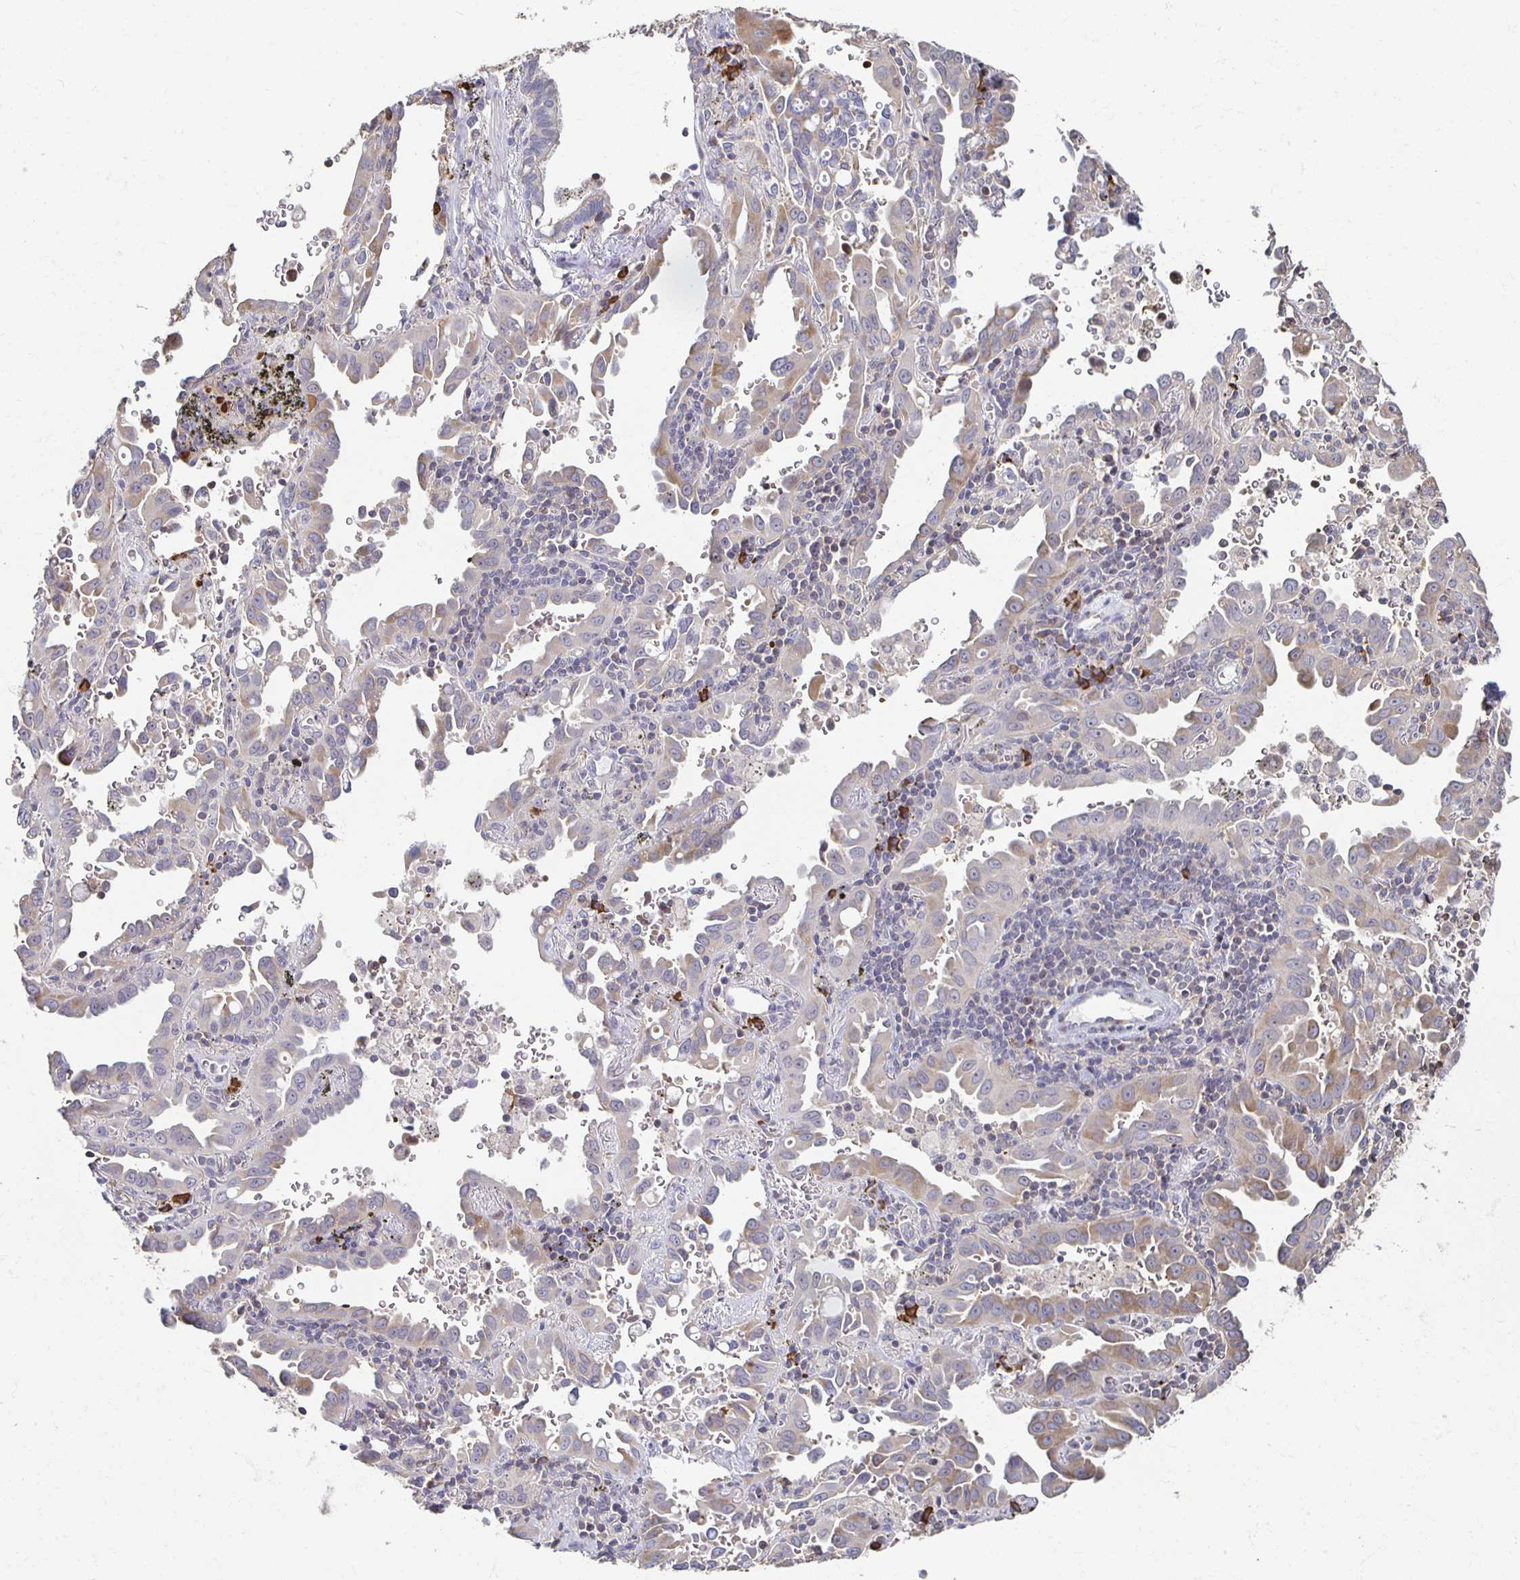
{"staining": {"intensity": "moderate", "quantity": "<25%", "location": "cytoplasmic/membranous"}, "tissue": "lung cancer", "cell_type": "Tumor cells", "image_type": "cancer", "snomed": [{"axis": "morphology", "description": "Adenocarcinoma, NOS"}, {"axis": "topography", "description": "Lung"}], "caption": "Protein expression analysis of lung adenocarcinoma shows moderate cytoplasmic/membranous expression in approximately <25% of tumor cells.", "gene": "ZNF692", "patient": {"sex": "male", "age": 68}}